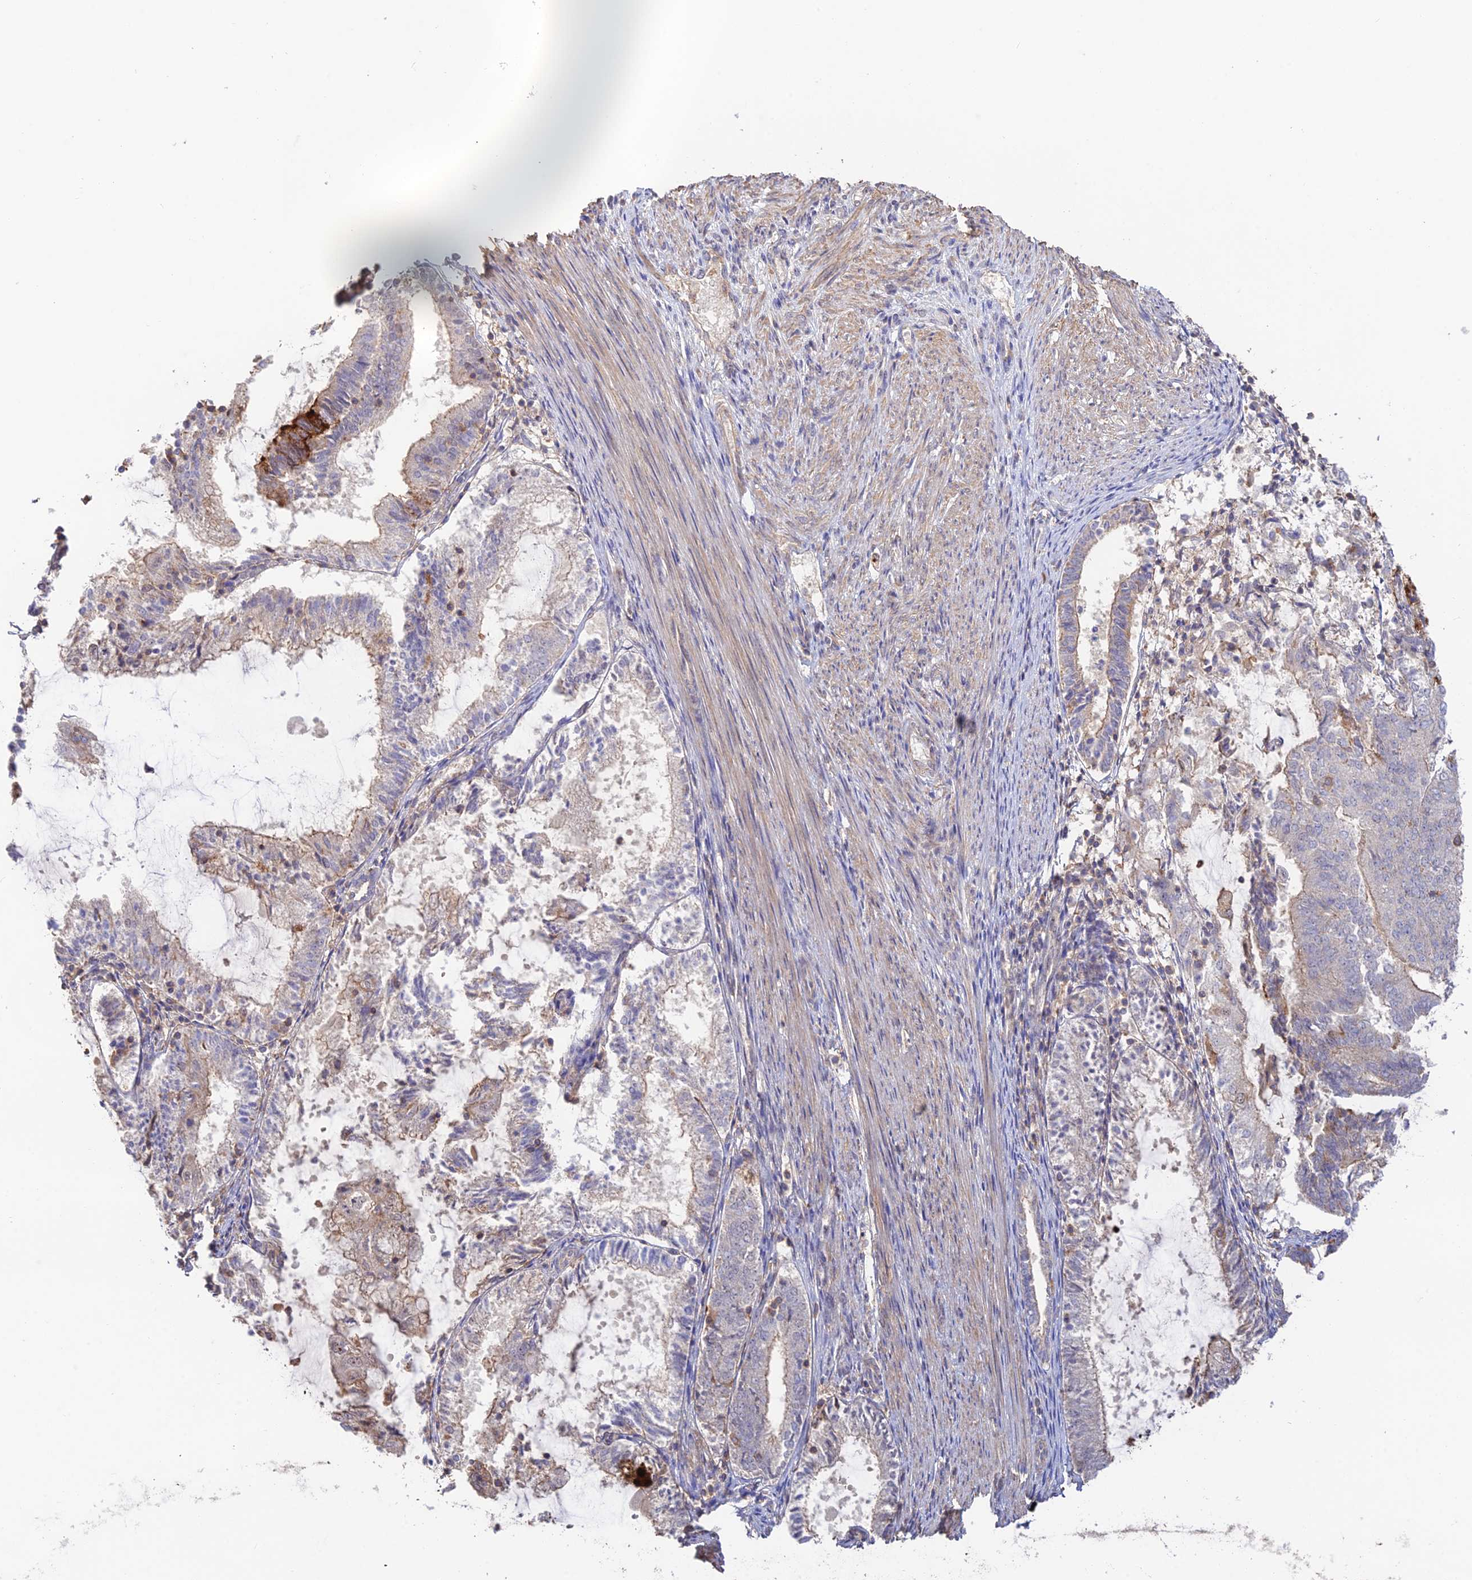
{"staining": {"intensity": "weak", "quantity": "<25%", "location": "cytoplasmic/membranous,nuclear"}, "tissue": "endometrial cancer", "cell_type": "Tumor cells", "image_type": "cancer", "snomed": [{"axis": "morphology", "description": "Adenocarcinoma, NOS"}, {"axis": "topography", "description": "Endometrium"}], "caption": "This is an IHC micrograph of endometrial cancer. There is no expression in tumor cells.", "gene": "CLCF1", "patient": {"sex": "female", "age": 81}}